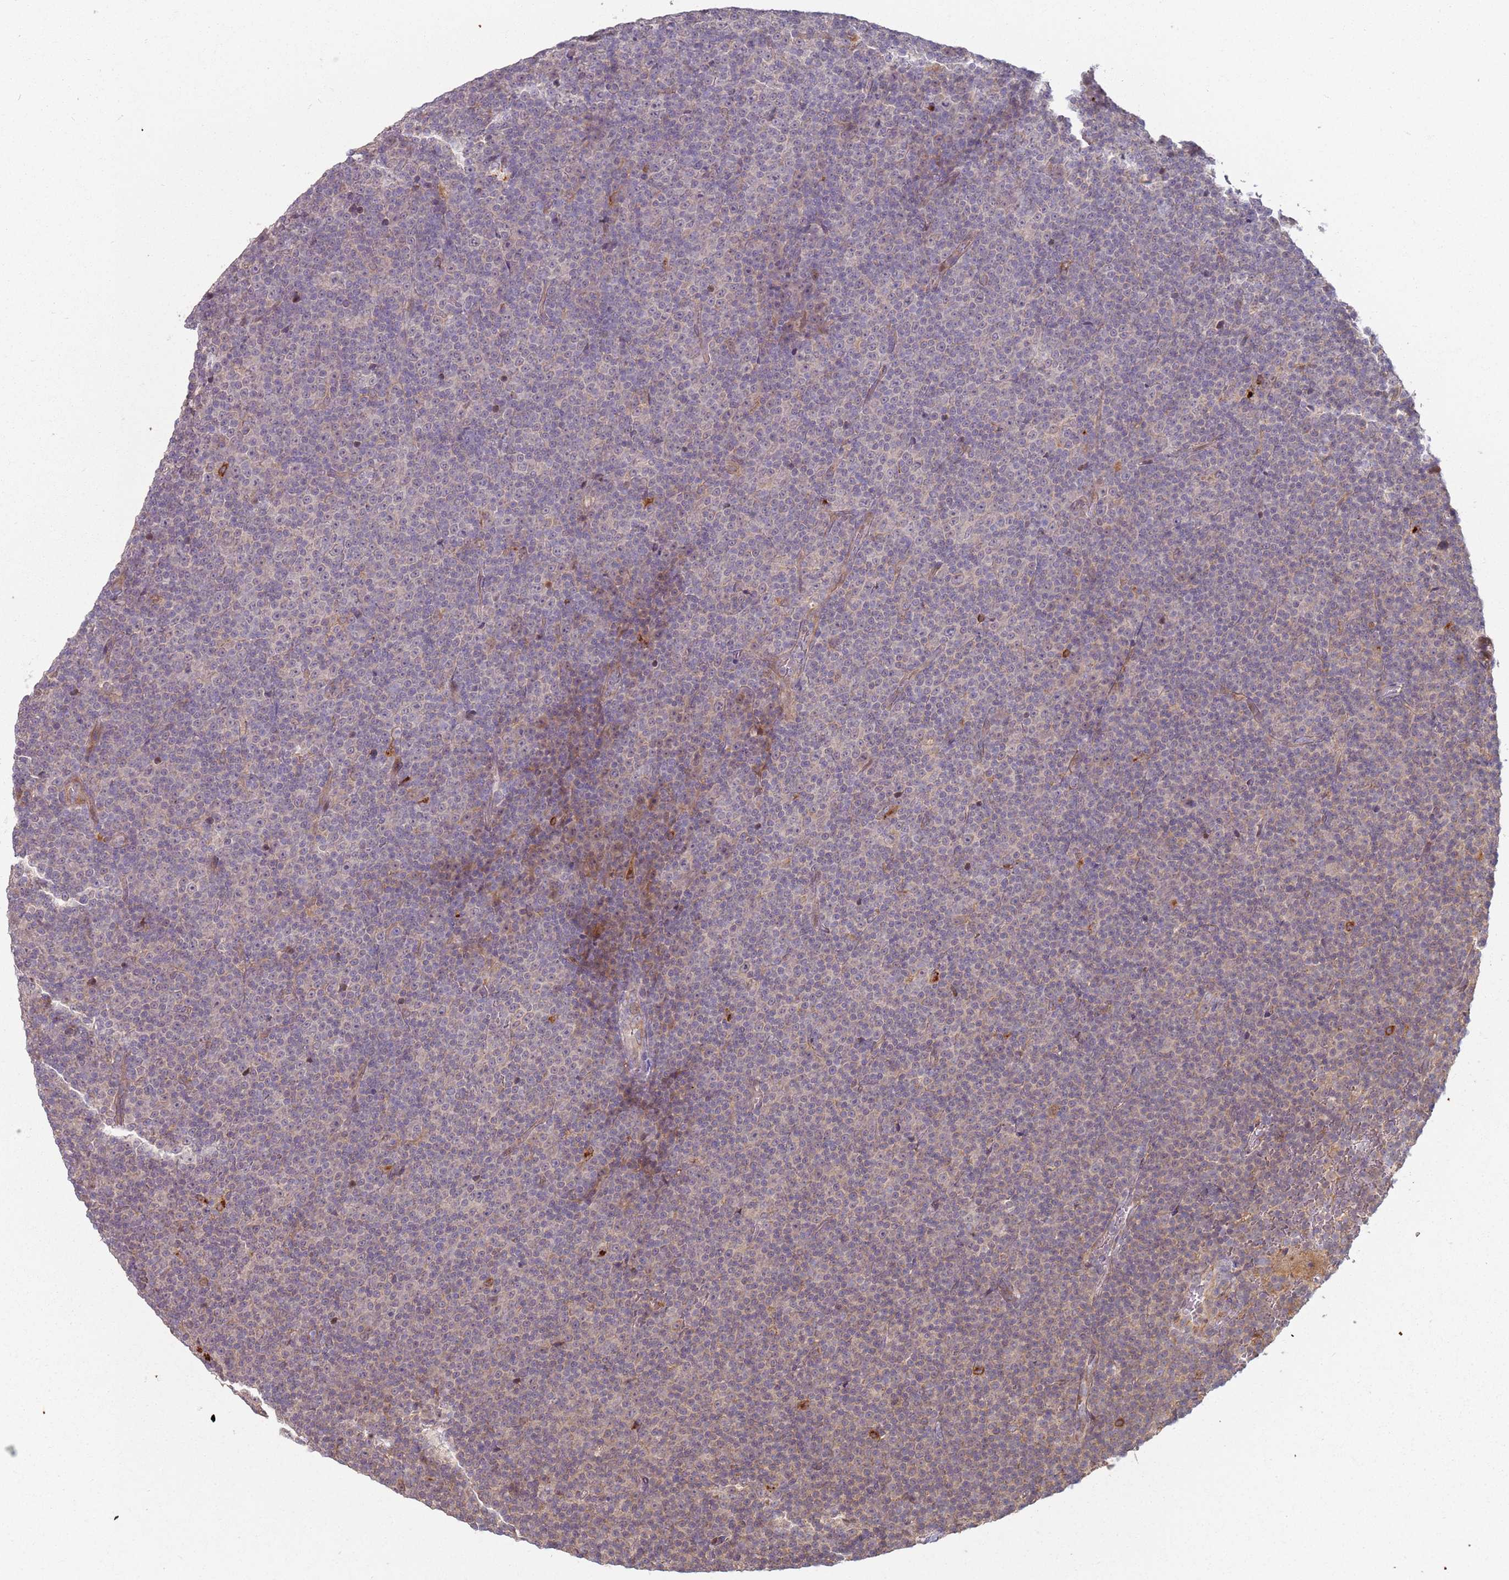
{"staining": {"intensity": "negative", "quantity": "none", "location": "none"}, "tissue": "lymphoma", "cell_type": "Tumor cells", "image_type": "cancer", "snomed": [{"axis": "morphology", "description": "Malignant lymphoma, non-Hodgkin's type, Low grade"}, {"axis": "topography", "description": "Lymph node"}], "caption": "Human lymphoma stained for a protein using immunohistochemistry displays no staining in tumor cells.", "gene": "MPEG1", "patient": {"sex": "female", "age": 67}}